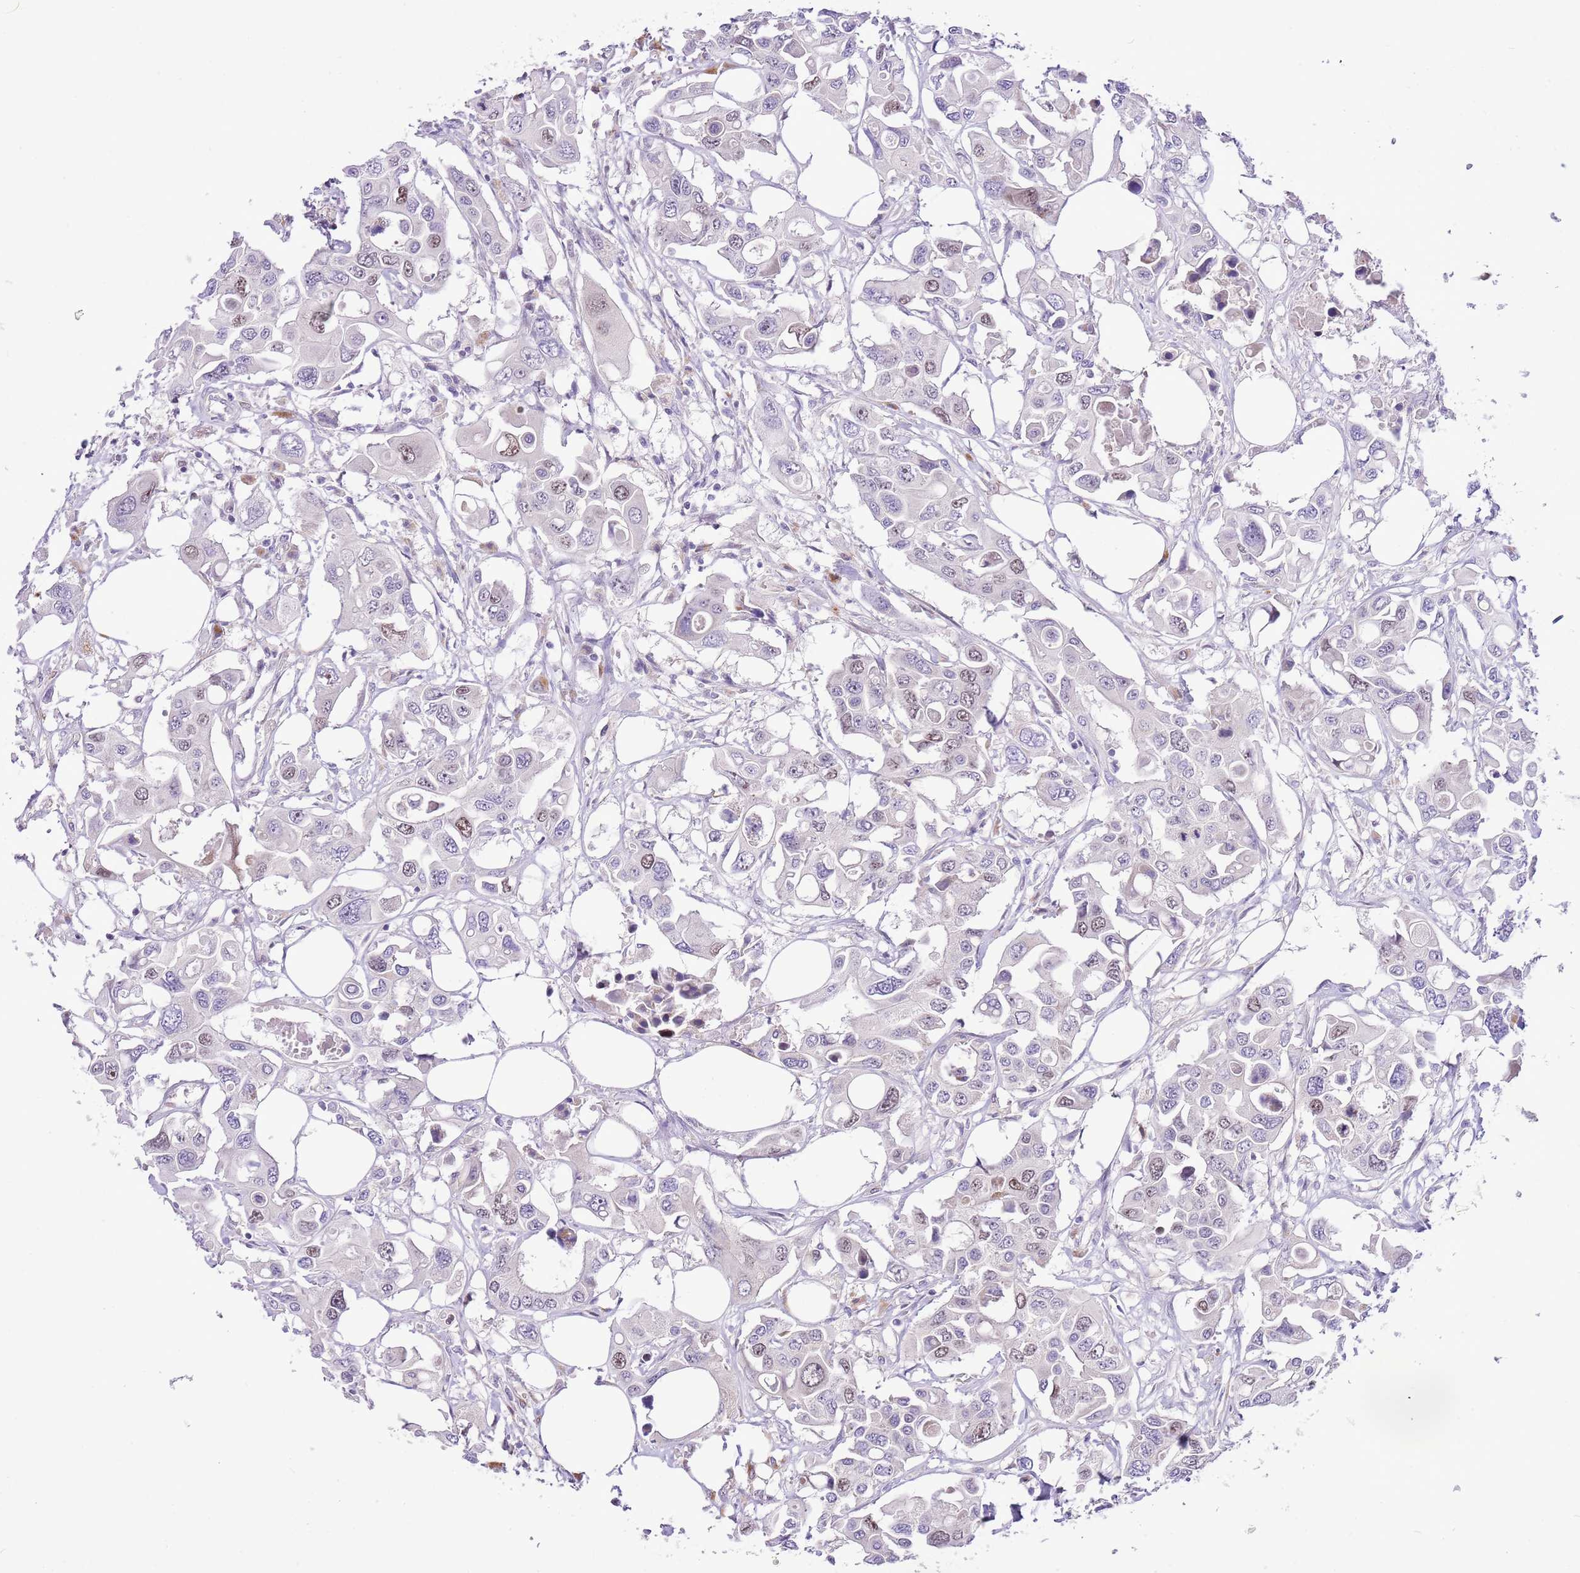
{"staining": {"intensity": "weak", "quantity": "<25%", "location": "nuclear"}, "tissue": "colorectal cancer", "cell_type": "Tumor cells", "image_type": "cancer", "snomed": [{"axis": "morphology", "description": "Adenocarcinoma, NOS"}, {"axis": "topography", "description": "Colon"}], "caption": "Protein analysis of colorectal cancer reveals no significant expression in tumor cells.", "gene": "FBRSL1", "patient": {"sex": "male", "age": 77}}